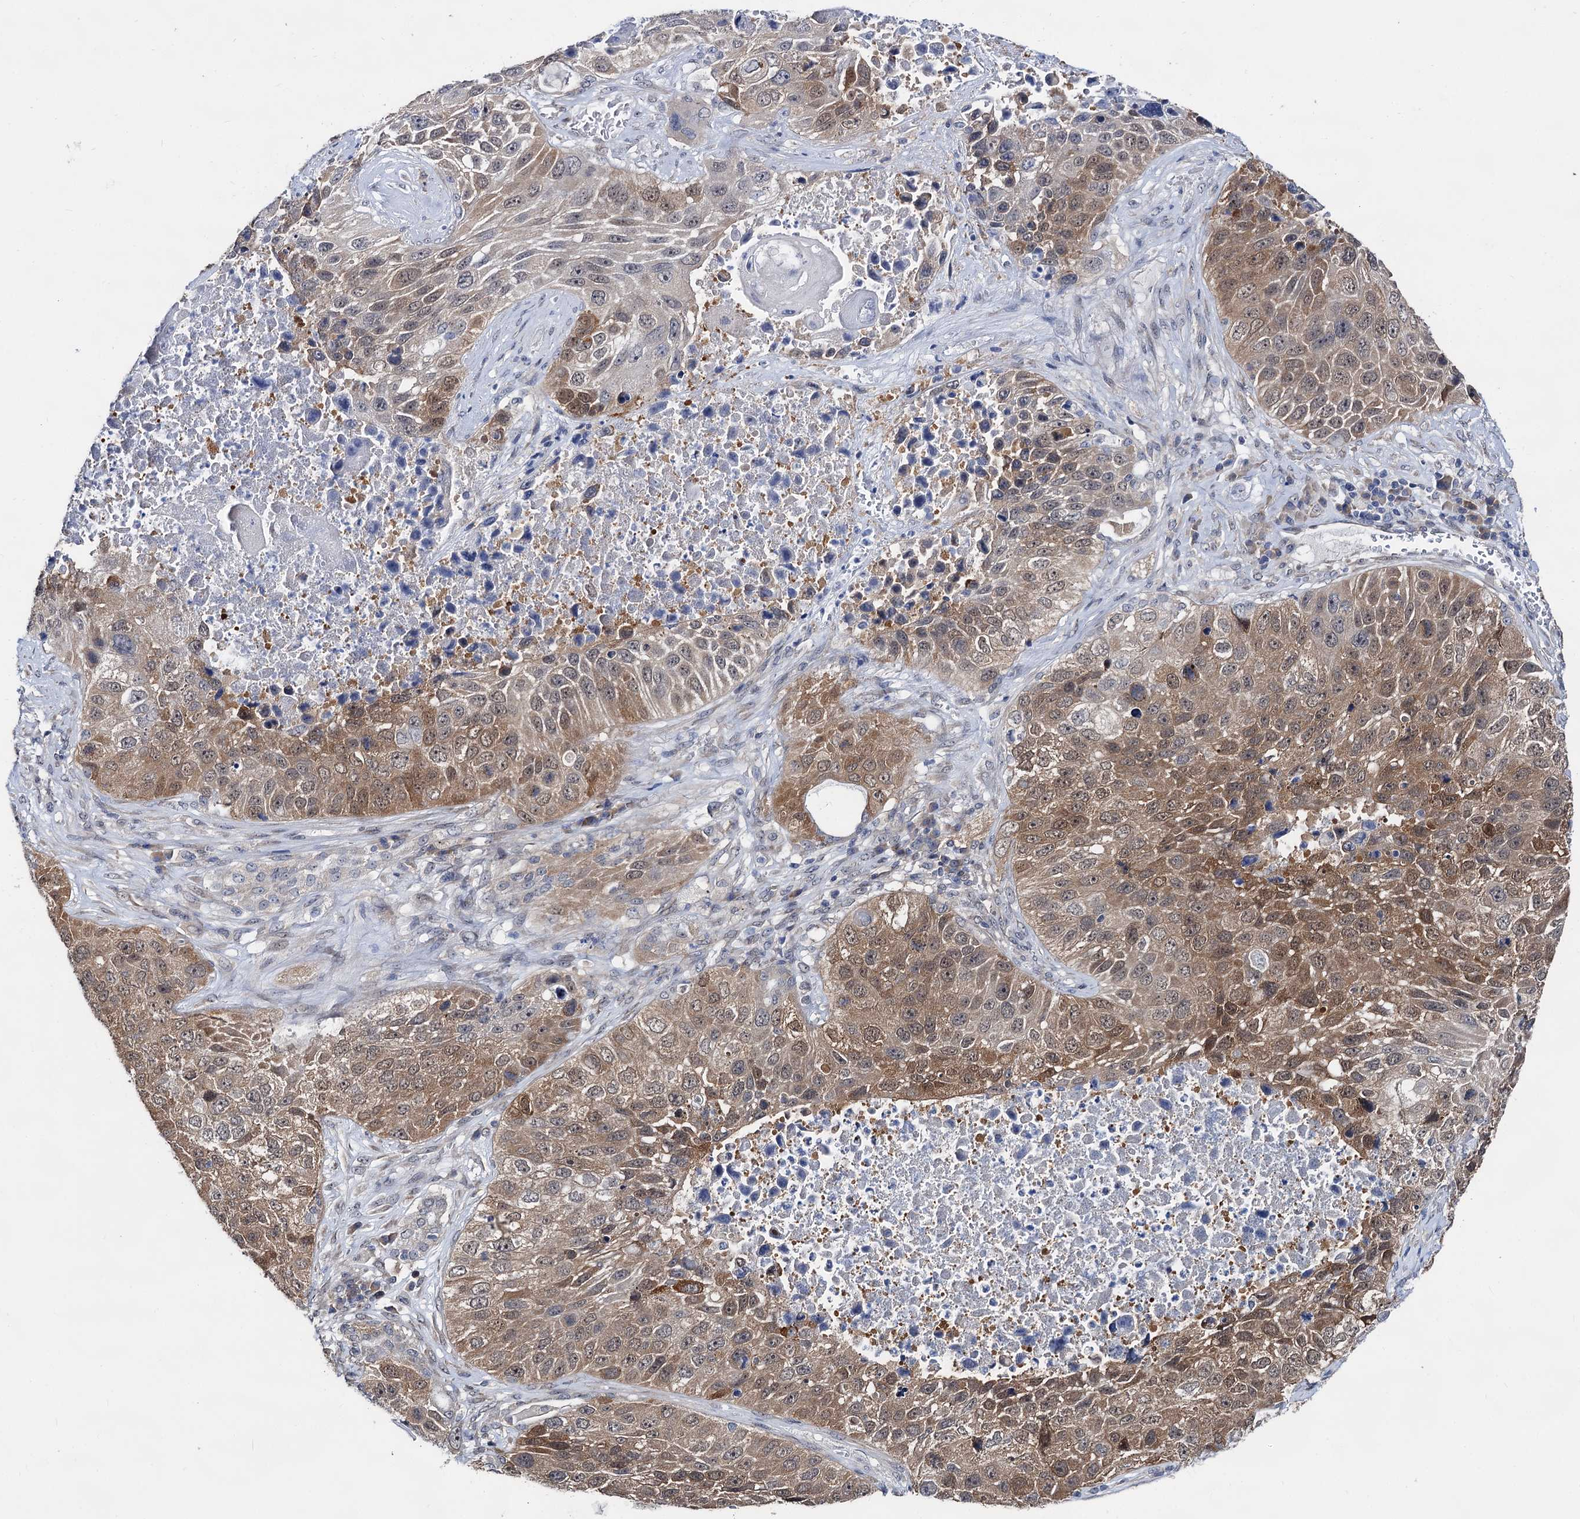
{"staining": {"intensity": "moderate", "quantity": ">75%", "location": "cytoplasmic/membranous,nuclear"}, "tissue": "lung cancer", "cell_type": "Tumor cells", "image_type": "cancer", "snomed": [{"axis": "morphology", "description": "Squamous cell carcinoma, NOS"}, {"axis": "topography", "description": "Lung"}], "caption": "A histopathology image of lung cancer (squamous cell carcinoma) stained for a protein exhibits moderate cytoplasmic/membranous and nuclear brown staining in tumor cells.", "gene": "CAPRIN2", "patient": {"sex": "male", "age": 61}}